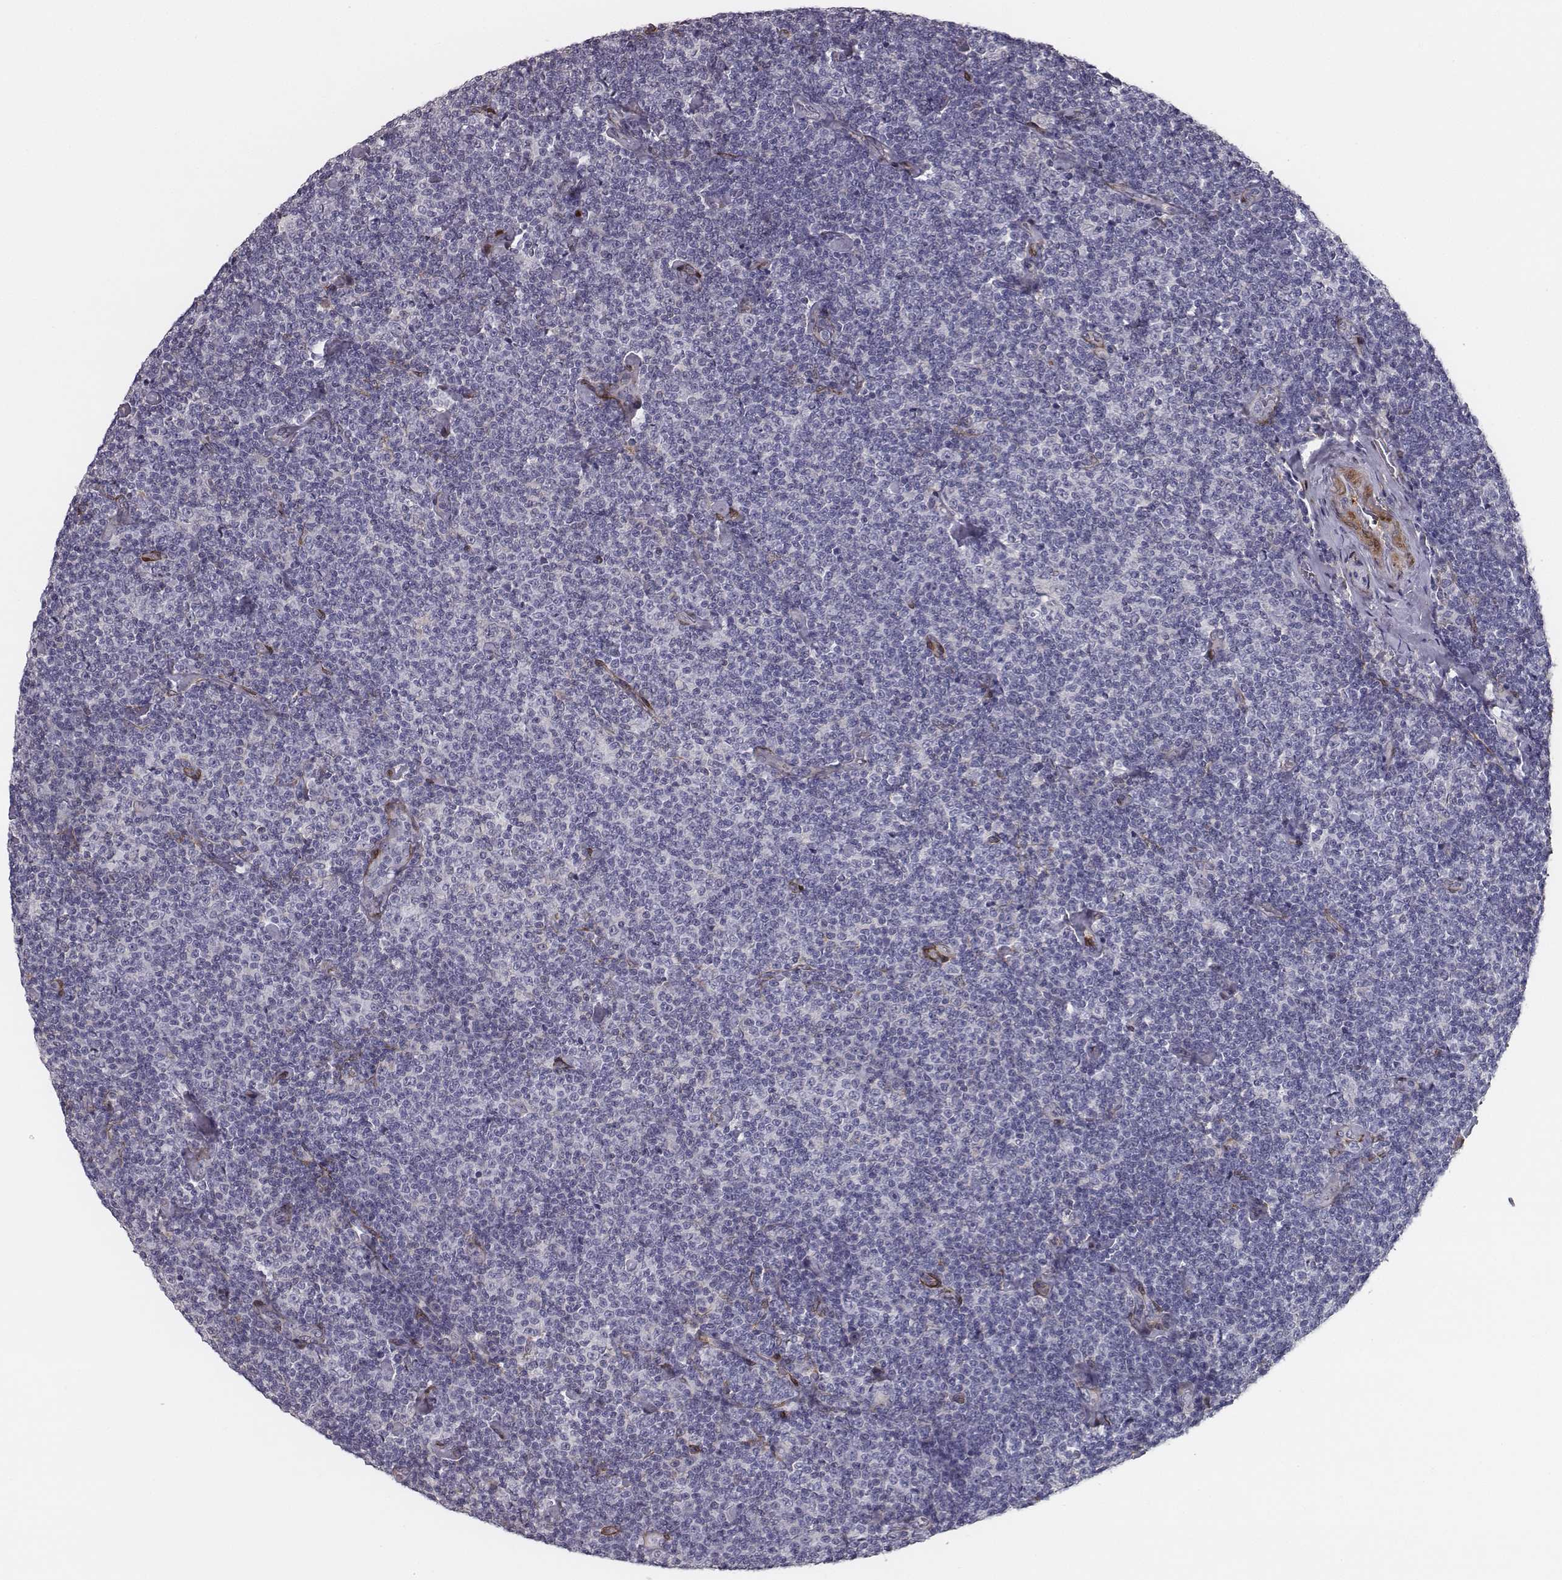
{"staining": {"intensity": "negative", "quantity": "none", "location": "none"}, "tissue": "lymphoma", "cell_type": "Tumor cells", "image_type": "cancer", "snomed": [{"axis": "morphology", "description": "Malignant lymphoma, non-Hodgkin's type, Low grade"}, {"axis": "topography", "description": "Lymph node"}], "caption": "The image exhibits no staining of tumor cells in lymphoma. (Immunohistochemistry, brightfield microscopy, high magnification).", "gene": "ISYNA1", "patient": {"sex": "male", "age": 81}}